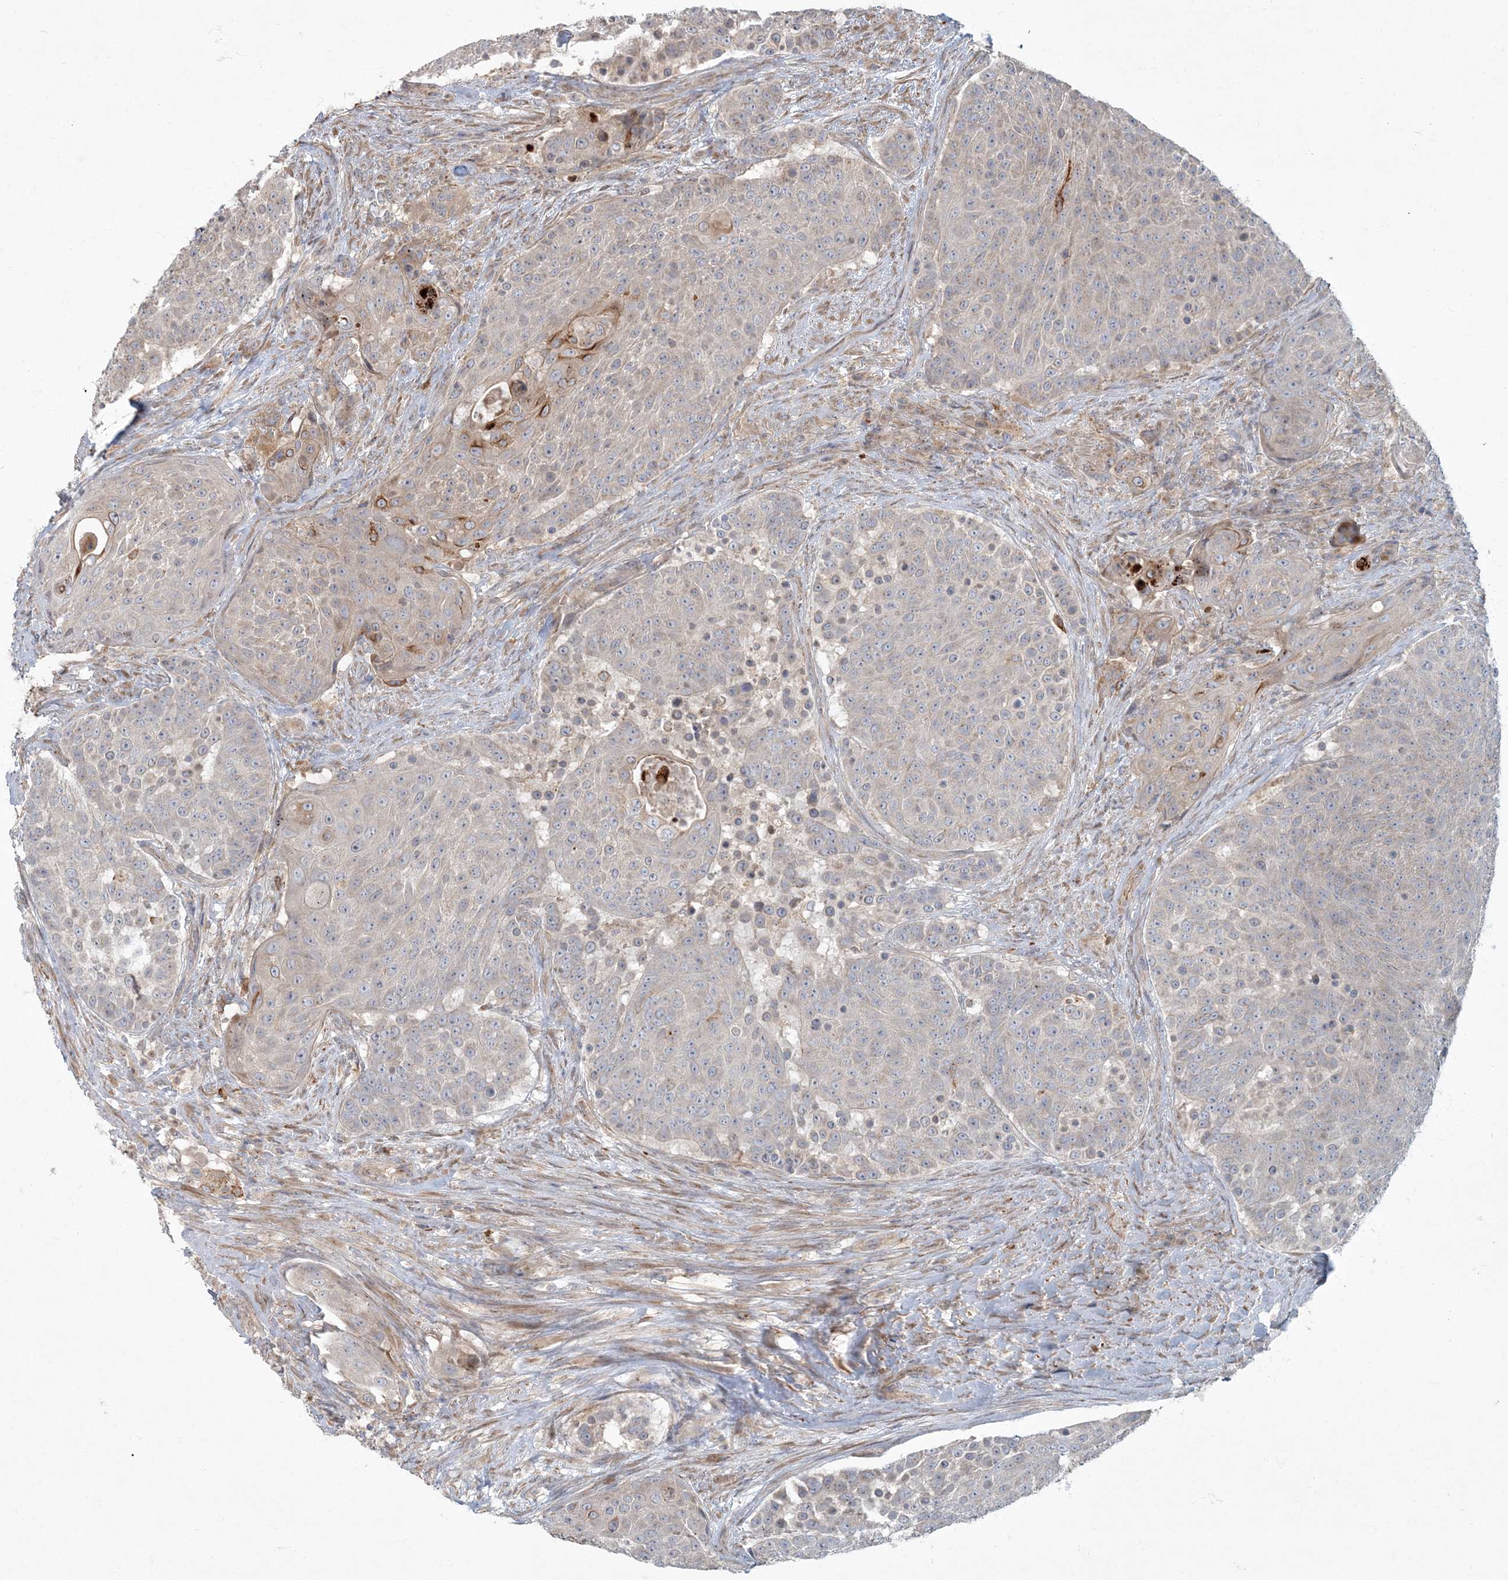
{"staining": {"intensity": "moderate", "quantity": "<25%", "location": "cytoplasmic/membranous"}, "tissue": "urothelial cancer", "cell_type": "Tumor cells", "image_type": "cancer", "snomed": [{"axis": "morphology", "description": "Urothelial carcinoma, High grade"}, {"axis": "topography", "description": "Urinary bladder"}], "caption": "Immunohistochemistry (IHC) (DAB) staining of high-grade urothelial carcinoma displays moderate cytoplasmic/membranous protein expression in approximately <25% of tumor cells.", "gene": "ARHGEF38", "patient": {"sex": "female", "age": 63}}